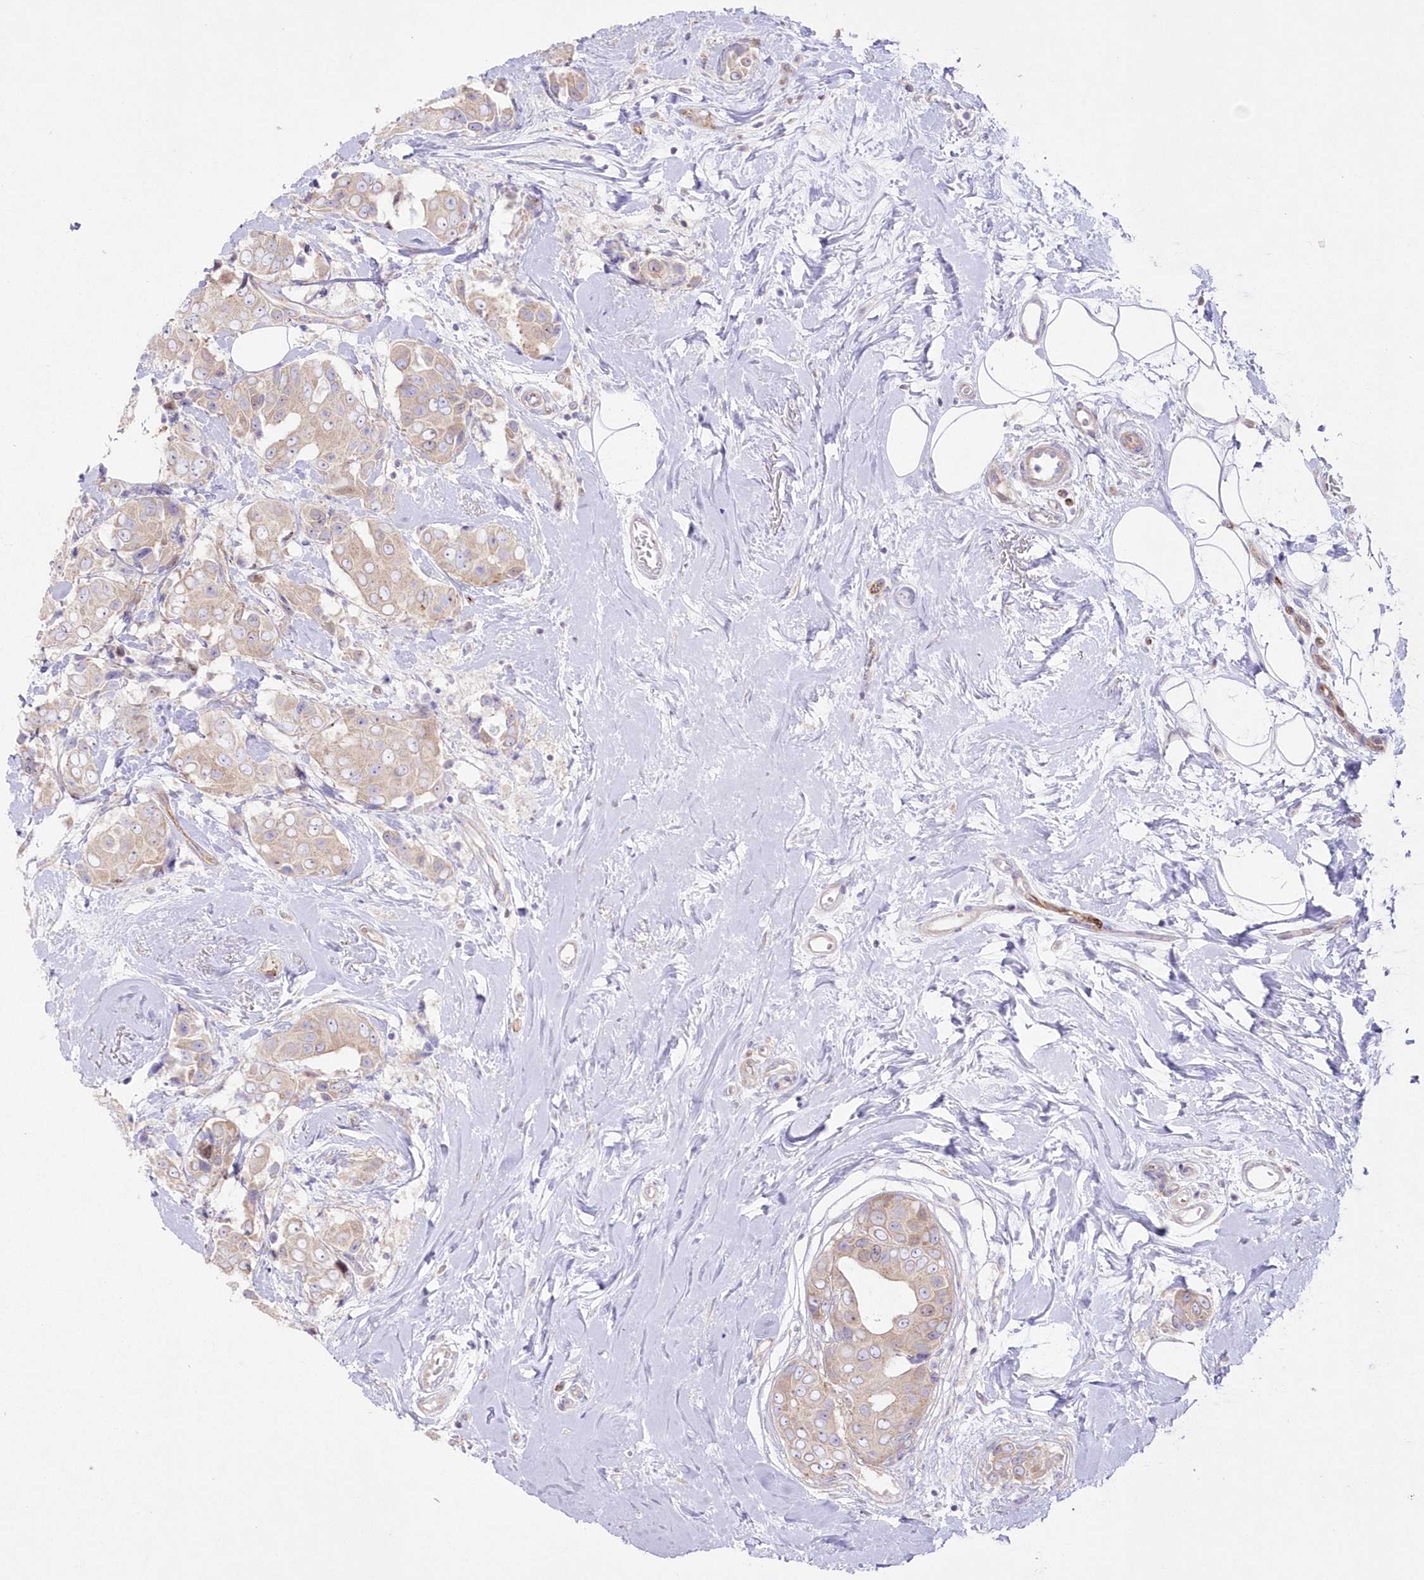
{"staining": {"intensity": "weak", "quantity": ">75%", "location": "cytoplasmic/membranous"}, "tissue": "breast cancer", "cell_type": "Tumor cells", "image_type": "cancer", "snomed": [{"axis": "morphology", "description": "Normal tissue, NOS"}, {"axis": "morphology", "description": "Duct carcinoma"}, {"axis": "topography", "description": "Breast"}], "caption": "There is low levels of weak cytoplasmic/membranous expression in tumor cells of breast infiltrating ductal carcinoma, as demonstrated by immunohistochemical staining (brown color).", "gene": "ZNF843", "patient": {"sex": "female", "age": 39}}